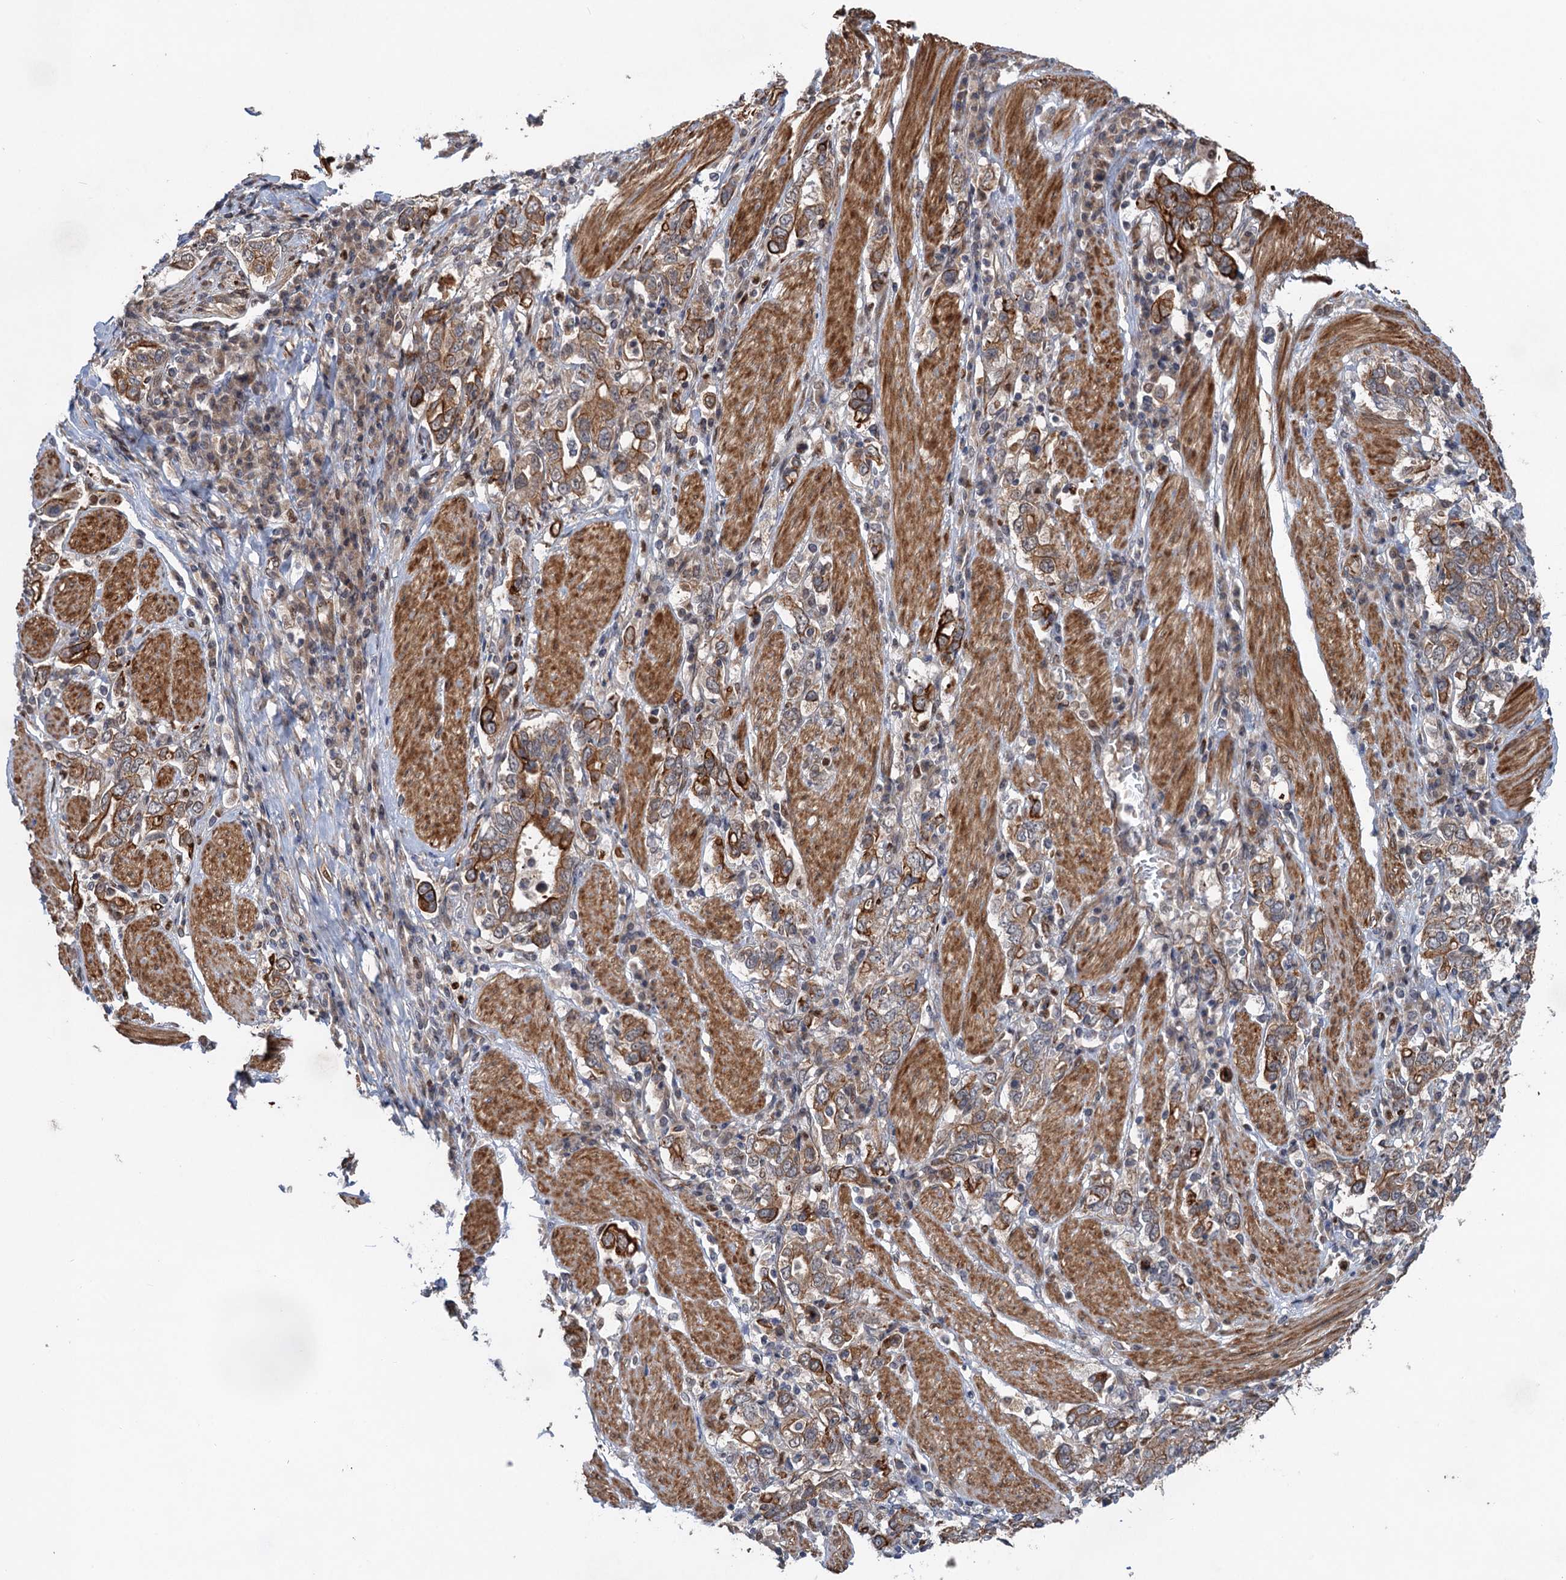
{"staining": {"intensity": "moderate", "quantity": ">75%", "location": "cytoplasmic/membranous"}, "tissue": "stomach cancer", "cell_type": "Tumor cells", "image_type": "cancer", "snomed": [{"axis": "morphology", "description": "Adenocarcinoma, NOS"}, {"axis": "topography", "description": "Stomach, upper"}], "caption": "Stomach adenocarcinoma was stained to show a protein in brown. There is medium levels of moderate cytoplasmic/membranous expression in approximately >75% of tumor cells.", "gene": "TTC31", "patient": {"sex": "male", "age": 62}}